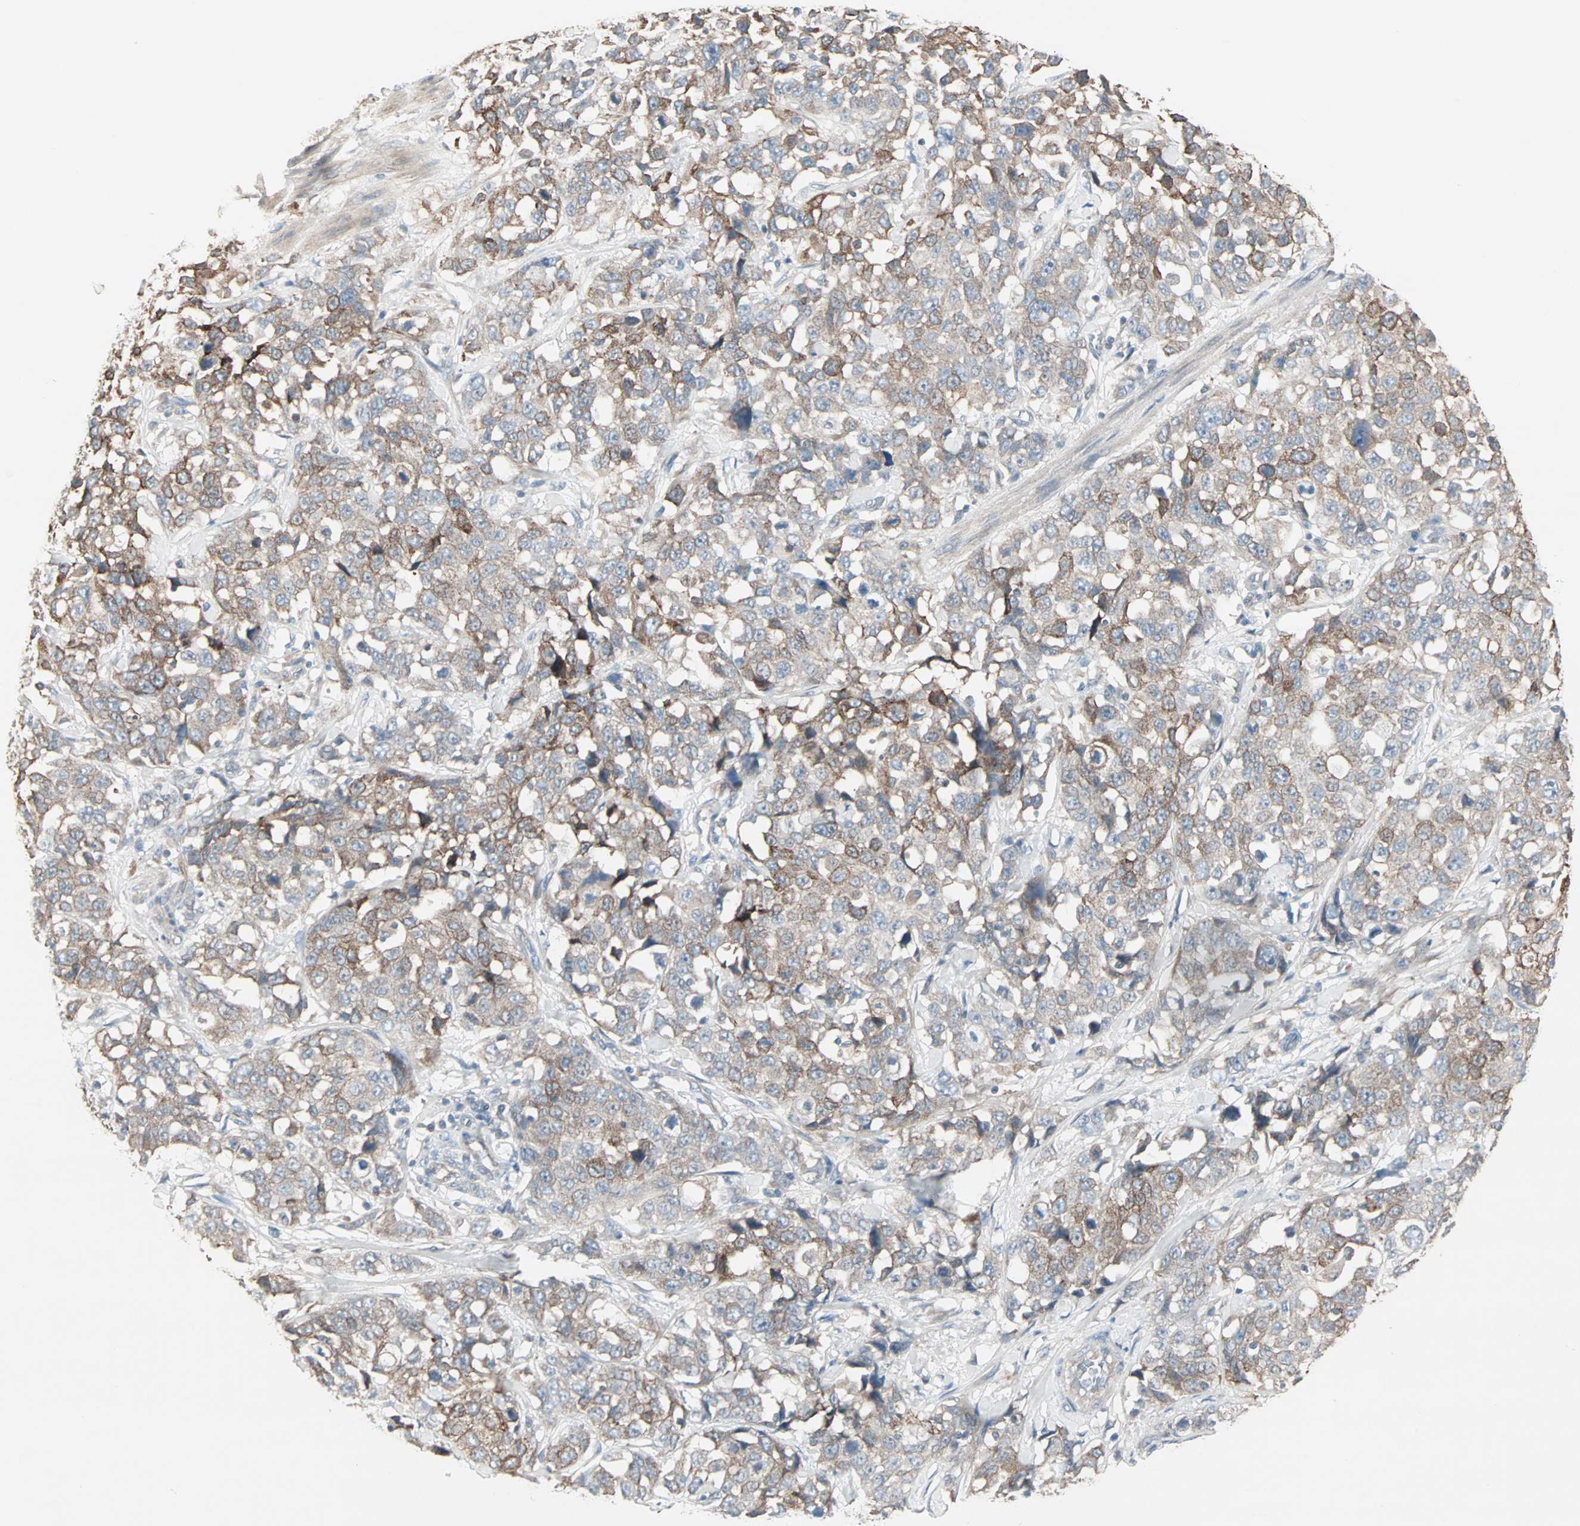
{"staining": {"intensity": "moderate", "quantity": "25%-75%", "location": "cytoplasmic/membranous"}, "tissue": "stomach cancer", "cell_type": "Tumor cells", "image_type": "cancer", "snomed": [{"axis": "morphology", "description": "Normal tissue, NOS"}, {"axis": "morphology", "description": "Adenocarcinoma, NOS"}, {"axis": "topography", "description": "Stomach"}], "caption": "Stomach cancer stained for a protein (brown) displays moderate cytoplasmic/membranous positive staining in approximately 25%-75% of tumor cells.", "gene": "JMJD7-PLA2G4B", "patient": {"sex": "male", "age": 48}}